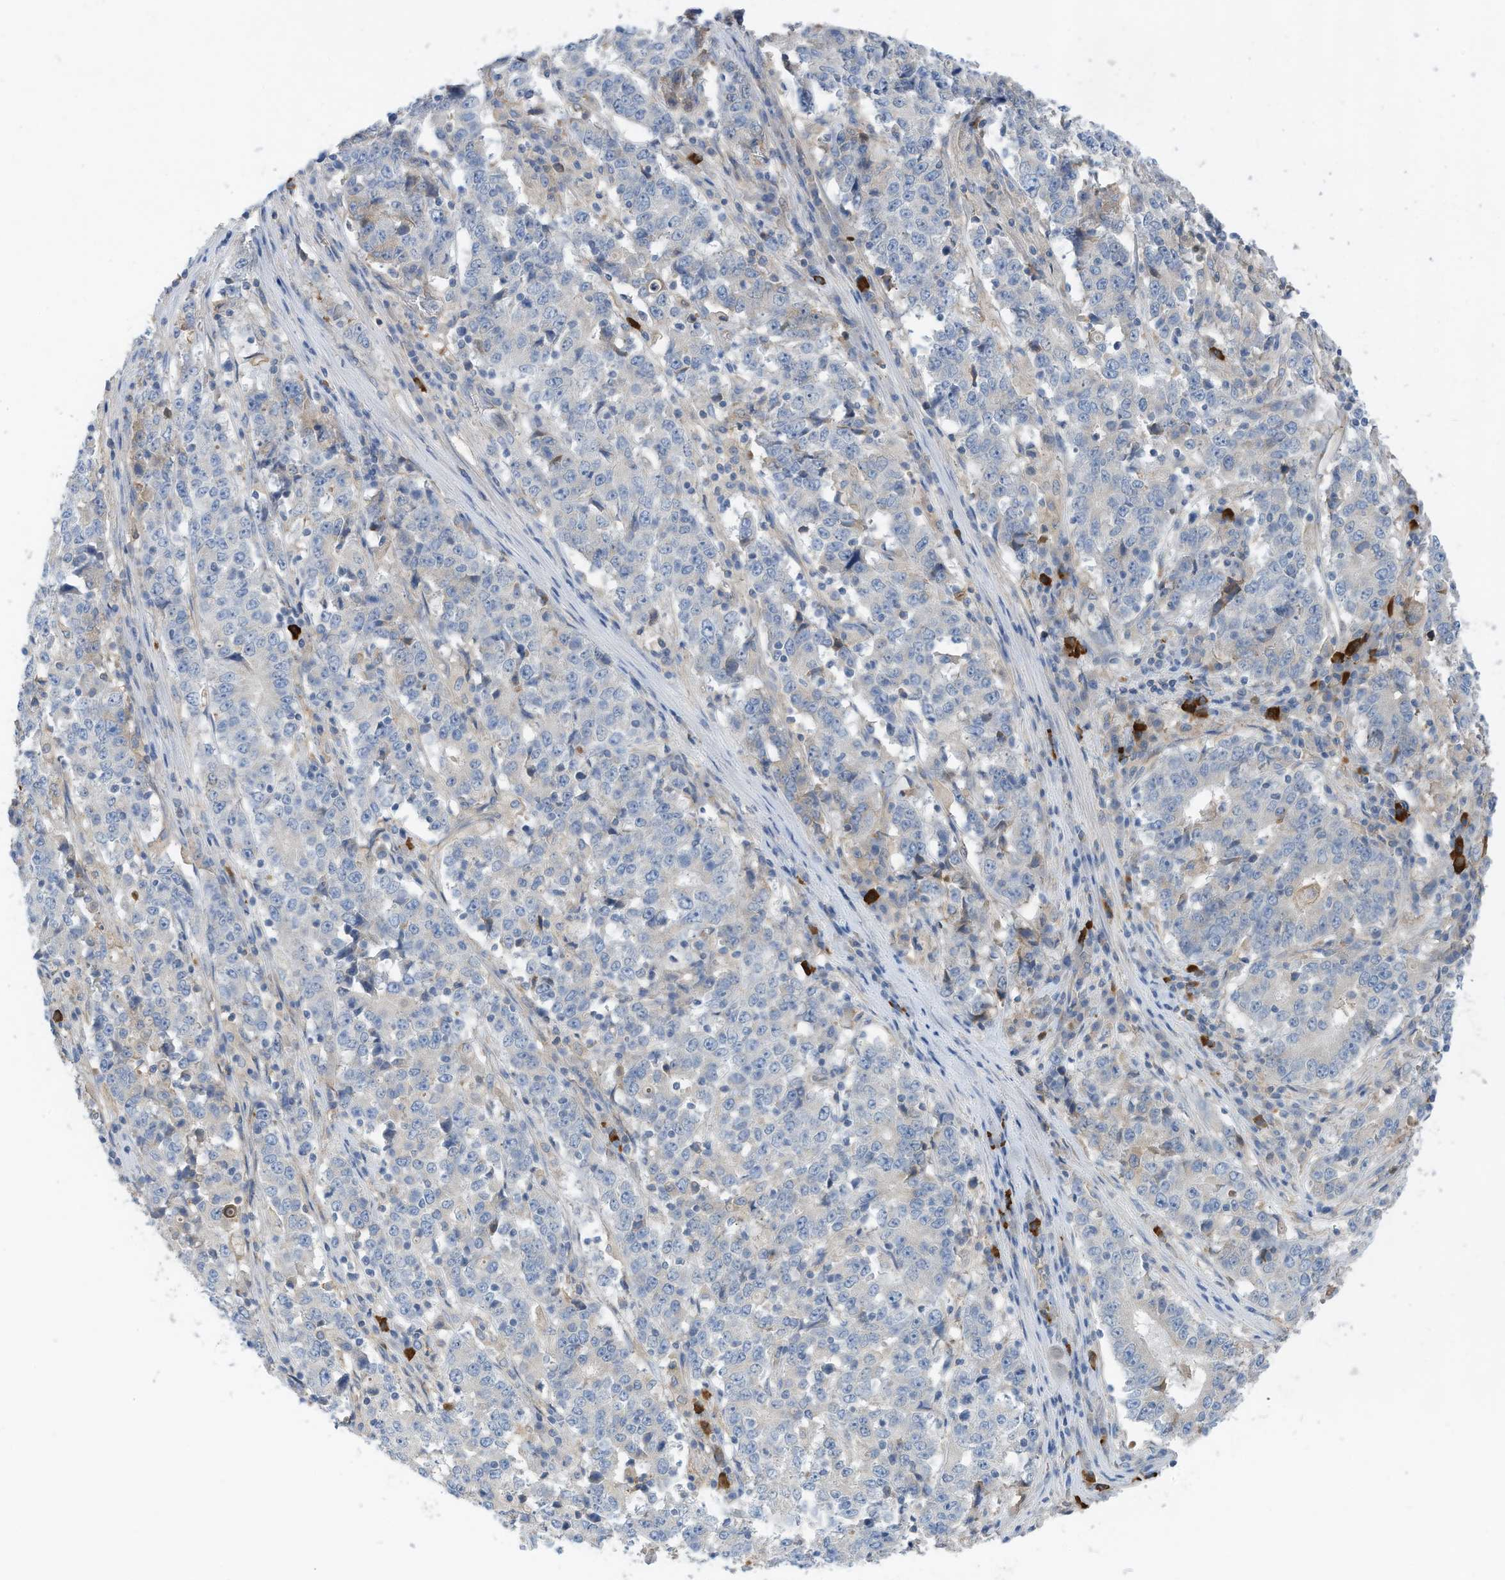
{"staining": {"intensity": "negative", "quantity": "none", "location": "none"}, "tissue": "stomach cancer", "cell_type": "Tumor cells", "image_type": "cancer", "snomed": [{"axis": "morphology", "description": "Adenocarcinoma, NOS"}, {"axis": "topography", "description": "Stomach"}], "caption": "Immunohistochemical staining of stomach cancer demonstrates no significant positivity in tumor cells. The staining is performed using DAB brown chromogen with nuclei counter-stained in using hematoxylin.", "gene": "SLC5A11", "patient": {"sex": "male", "age": 59}}